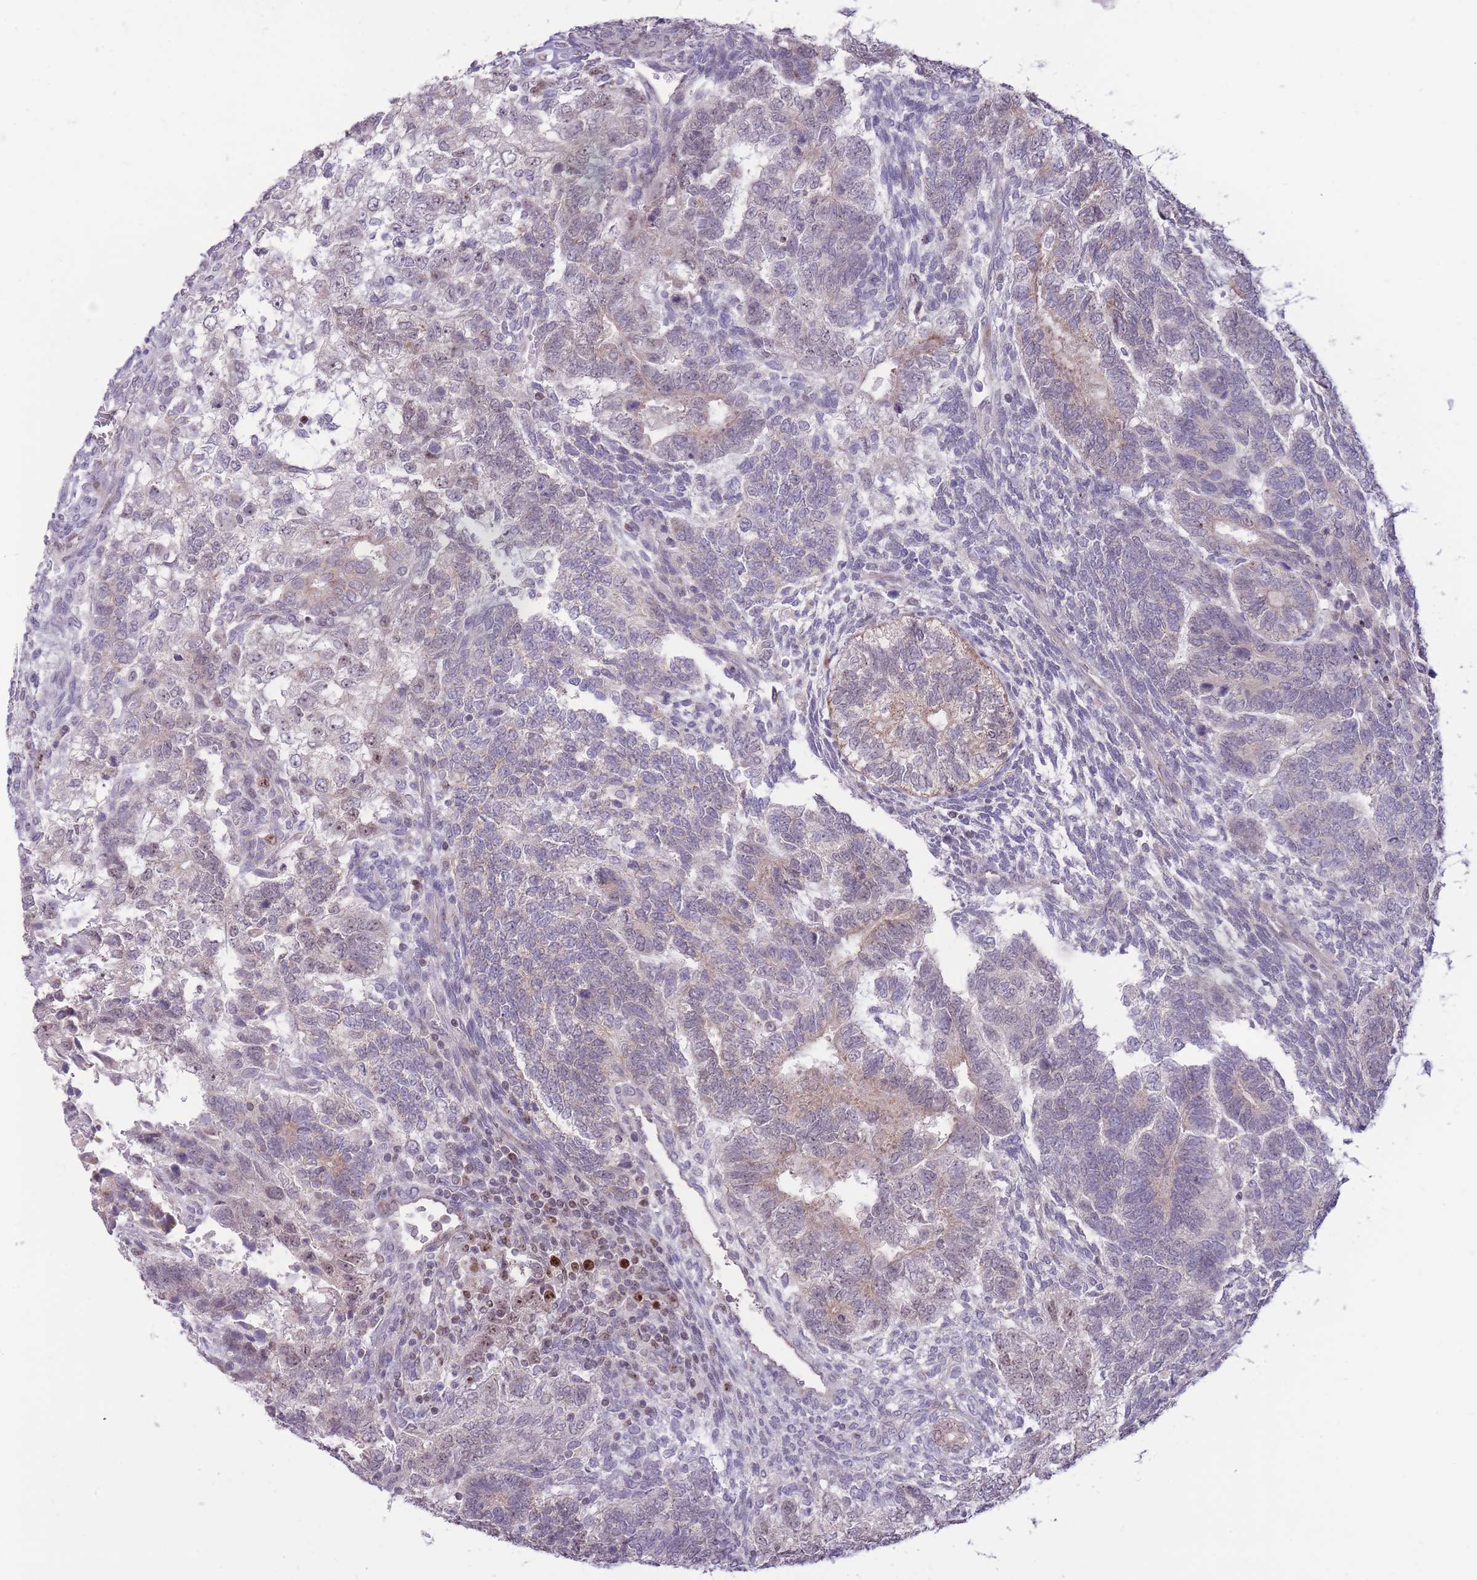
{"staining": {"intensity": "weak", "quantity": "<25%", "location": "cytoplasmic/membranous"}, "tissue": "testis cancer", "cell_type": "Tumor cells", "image_type": "cancer", "snomed": [{"axis": "morphology", "description": "Carcinoma, Embryonal, NOS"}, {"axis": "topography", "description": "Testis"}], "caption": "This is an IHC photomicrograph of testis cancer (embryonal carcinoma). There is no positivity in tumor cells.", "gene": "MCIDAS", "patient": {"sex": "male", "age": 23}}